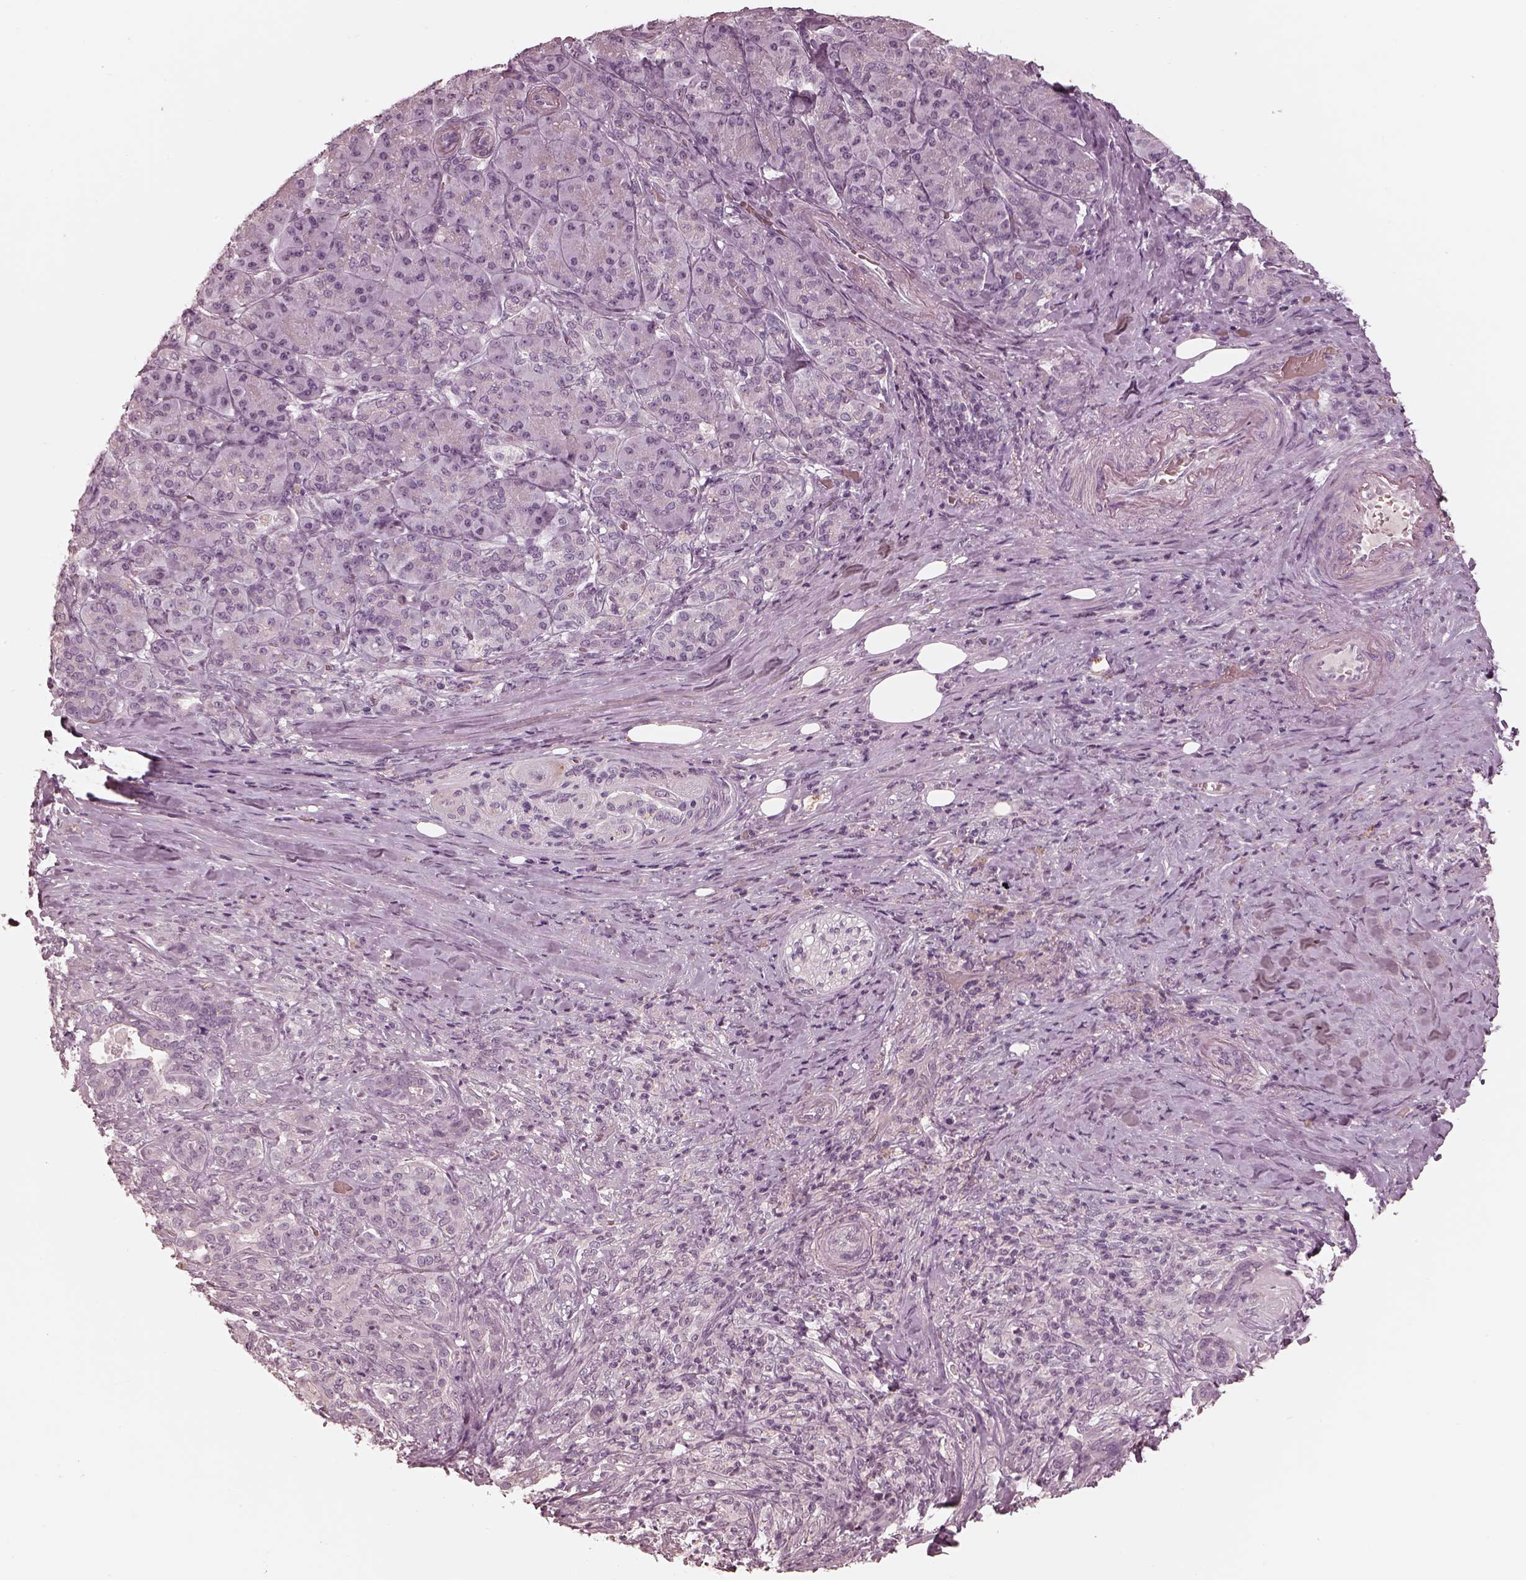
{"staining": {"intensity": "negative", "quantity": "none", "location": "none"}, "tissue": "pancreatic cancer", "cell_type": "Tumor cells", "image_type": "cancer", "snomed": [{"axis": "morphology", "description": "Normal tissue, NOS"}, {"axis": "morphology", "description": "Inflammation, NOS"}, {"axis": "morphology", "description": "Adenocarcinoma, NOS"}, {"axis": "topography", "description": "Pancreas"}], "caption": "Immunohistochemistry micrograph of neoplastic tissue: adenocarcinoma (pancreatic) stained with DAB (3,3'-diaminobenzidine) reveals no significant protein staining in tumor cells. (DAB immunohistochemistry (IHC), high magnification).", "gene": "ADRB3", "patient": {"sex": "male", "age": 57}}